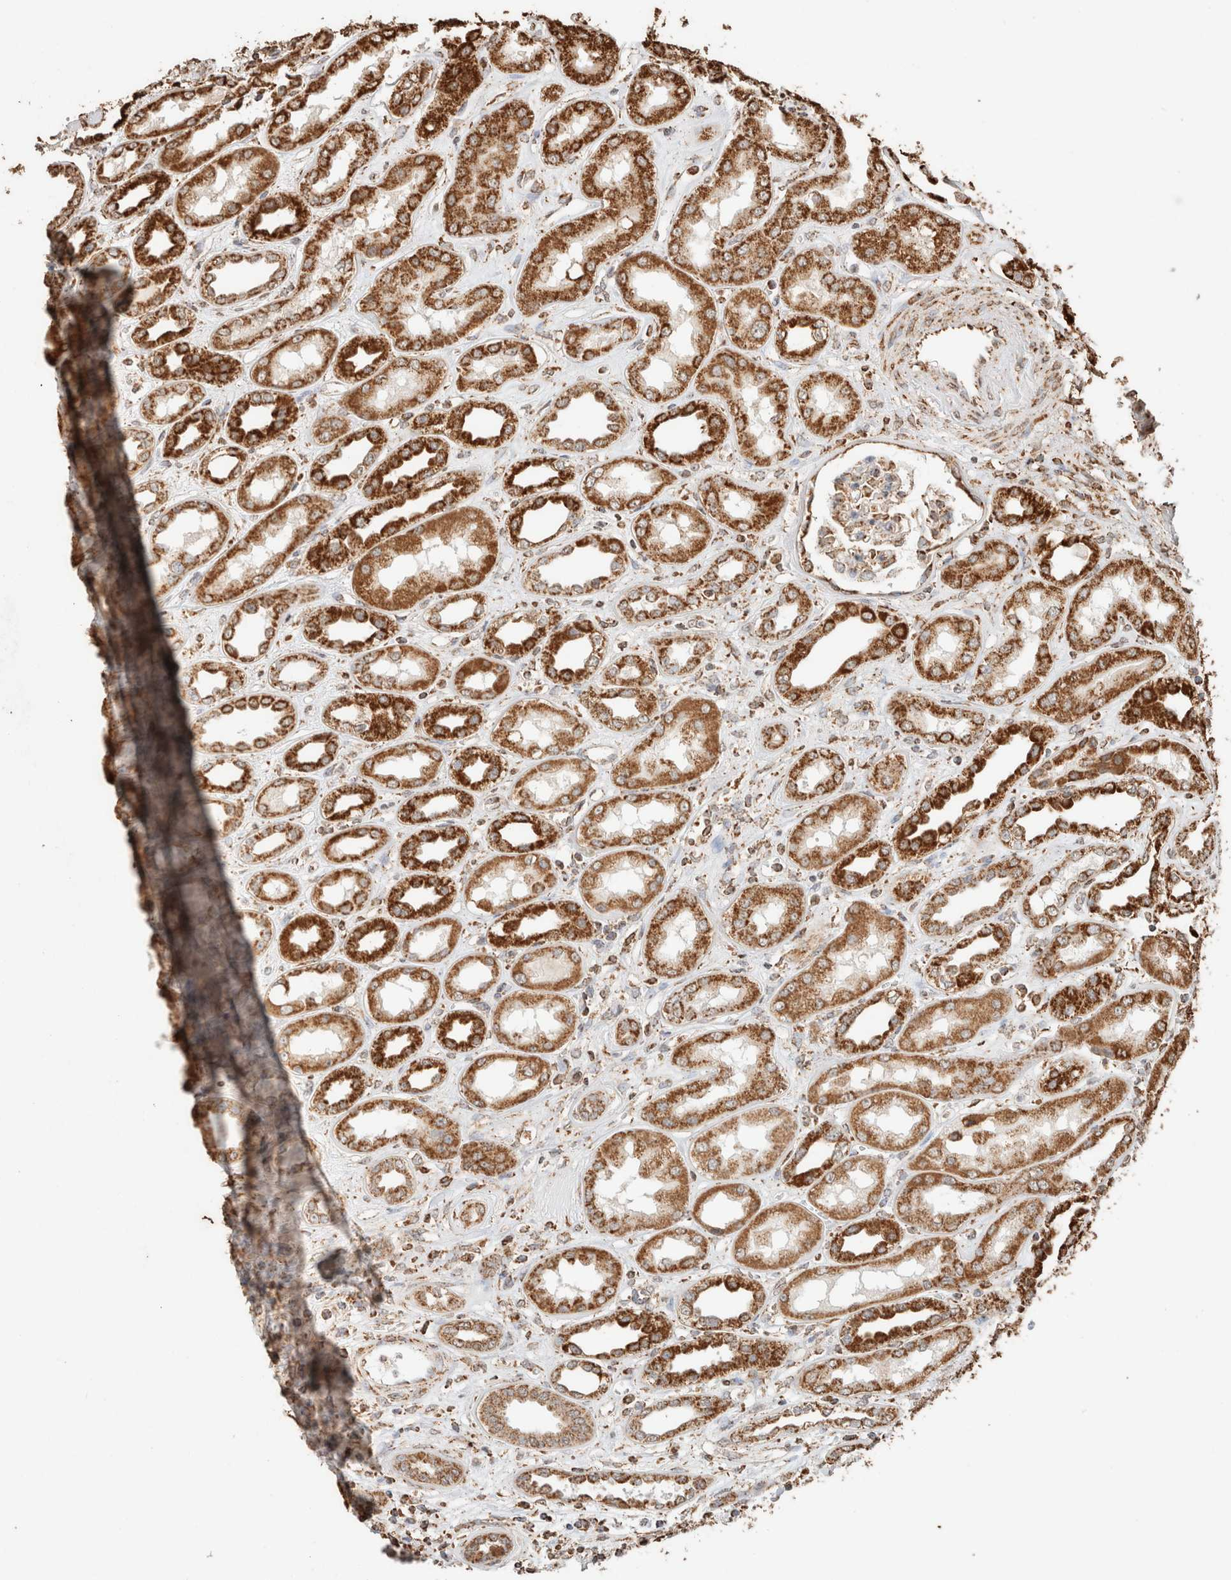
{"staining": {"intensity": "moderate", "quantity": "<25%", "location": "cytoplasmic/membranous"}, "tissue": "kidney", "cell_type": "Cells in glomeruli", "image_type": "normal", "snomed": [{"axis": "morphology", "description": "Normal tissue, NOS"}, {"axis": "topography", "description": "Kidney"}], "caption": "The image exhibits a brown stain indicating the presence of a protein in the cytoplasmic/membranous of cells in glomeruli in kidney.", "gene": "SDC2", "patient": {"sex": "male", "age": 59}}